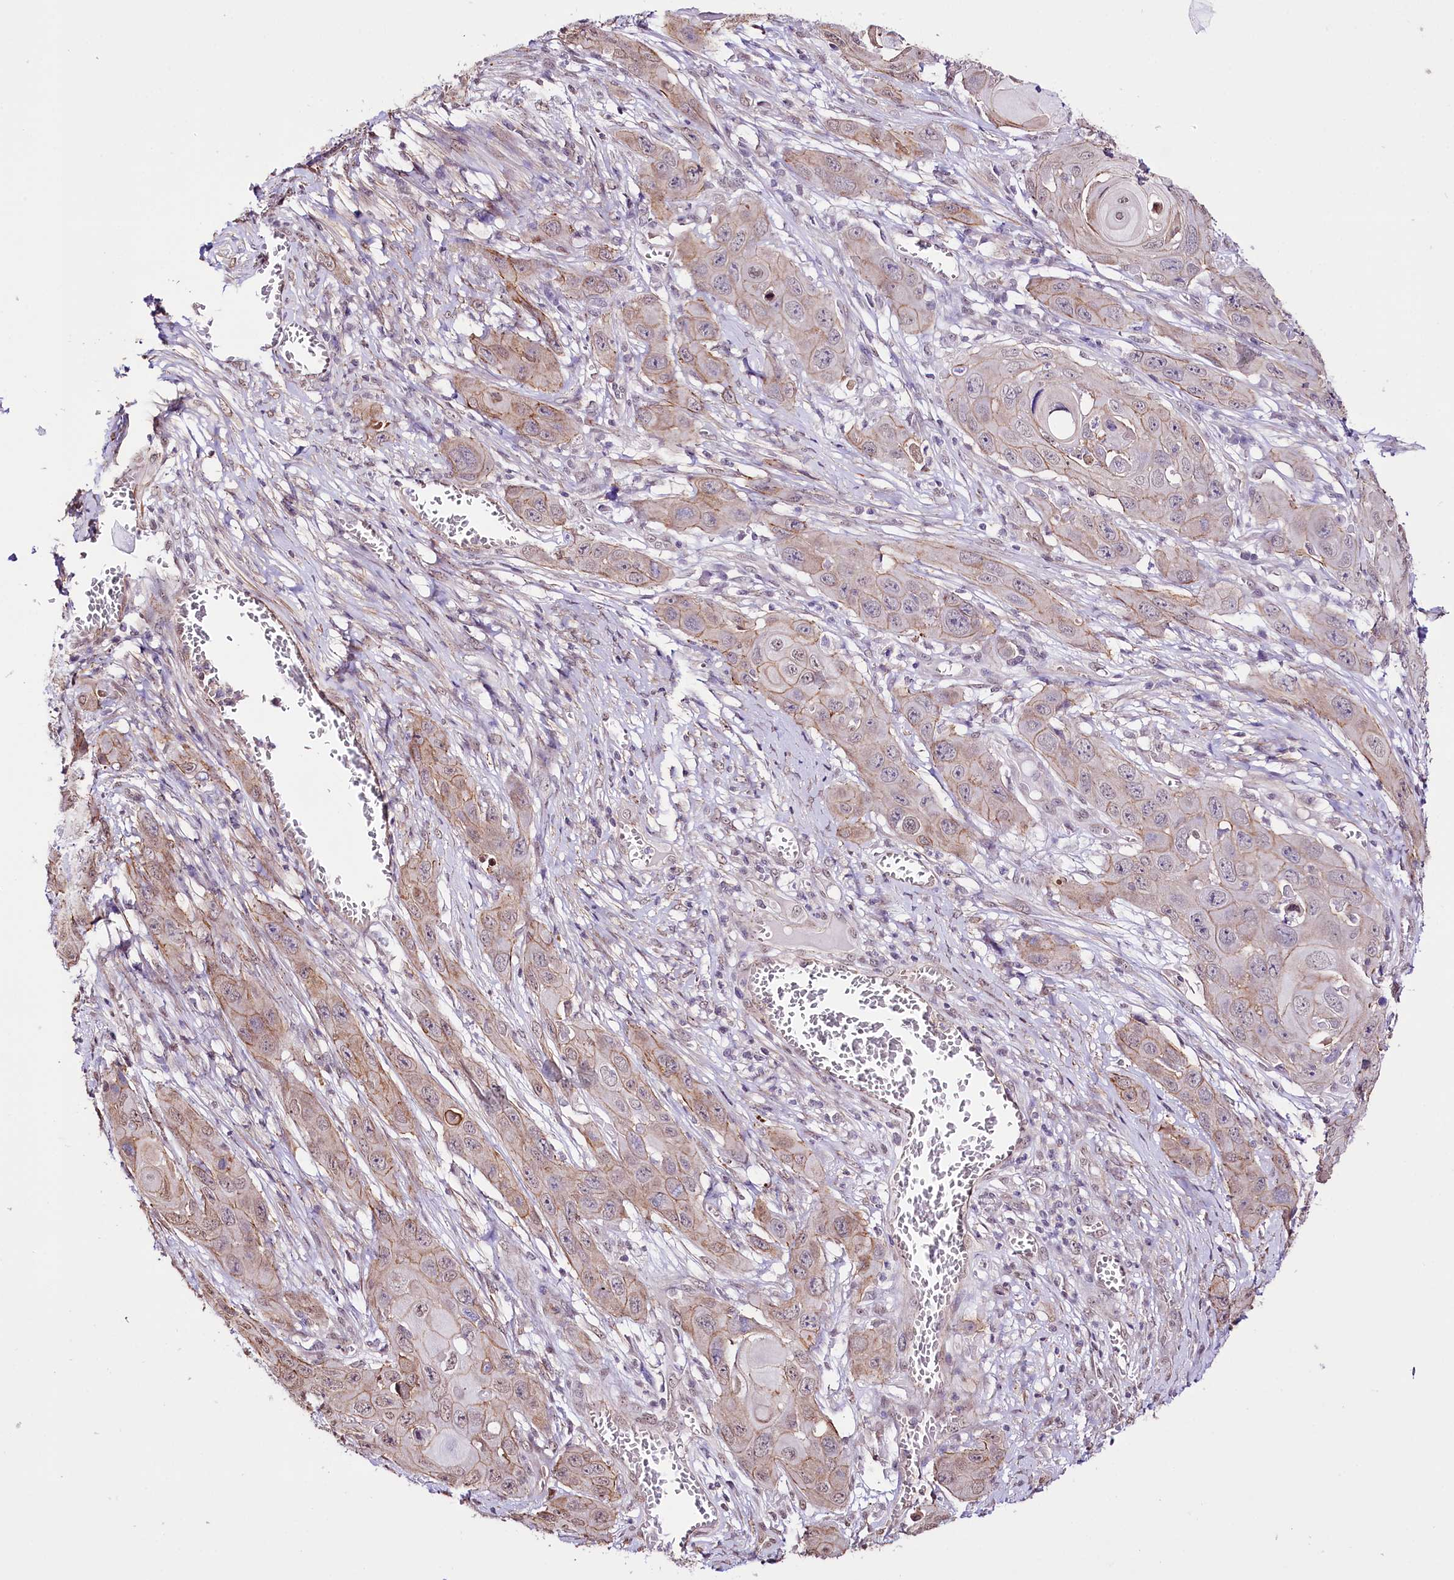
{"staining": {"intensity": "weak", "quantity": "25%-75%", "location": "cytoplasmic/membranous"}, "tissue": "skin cancer", "cell_type": "Tumor cells", "image_type": "cancer", "snomed": [{"axis": "morphology", "description": "Squamous cell carcinoma, NOS"}, {"axis": "topography", "description": "Skin"}], "caption": "Immunohistochemistry (IHC) (DAB (3,3'-diaminobenzidine)) staining of skin cancer (squamous cell carcinoma) reveals weak cytoplasmic/membranous protein expression in about 25%-75% of tumor cells.", "gene": "ST7", "patient": {"sex": "male", "age": 55}}